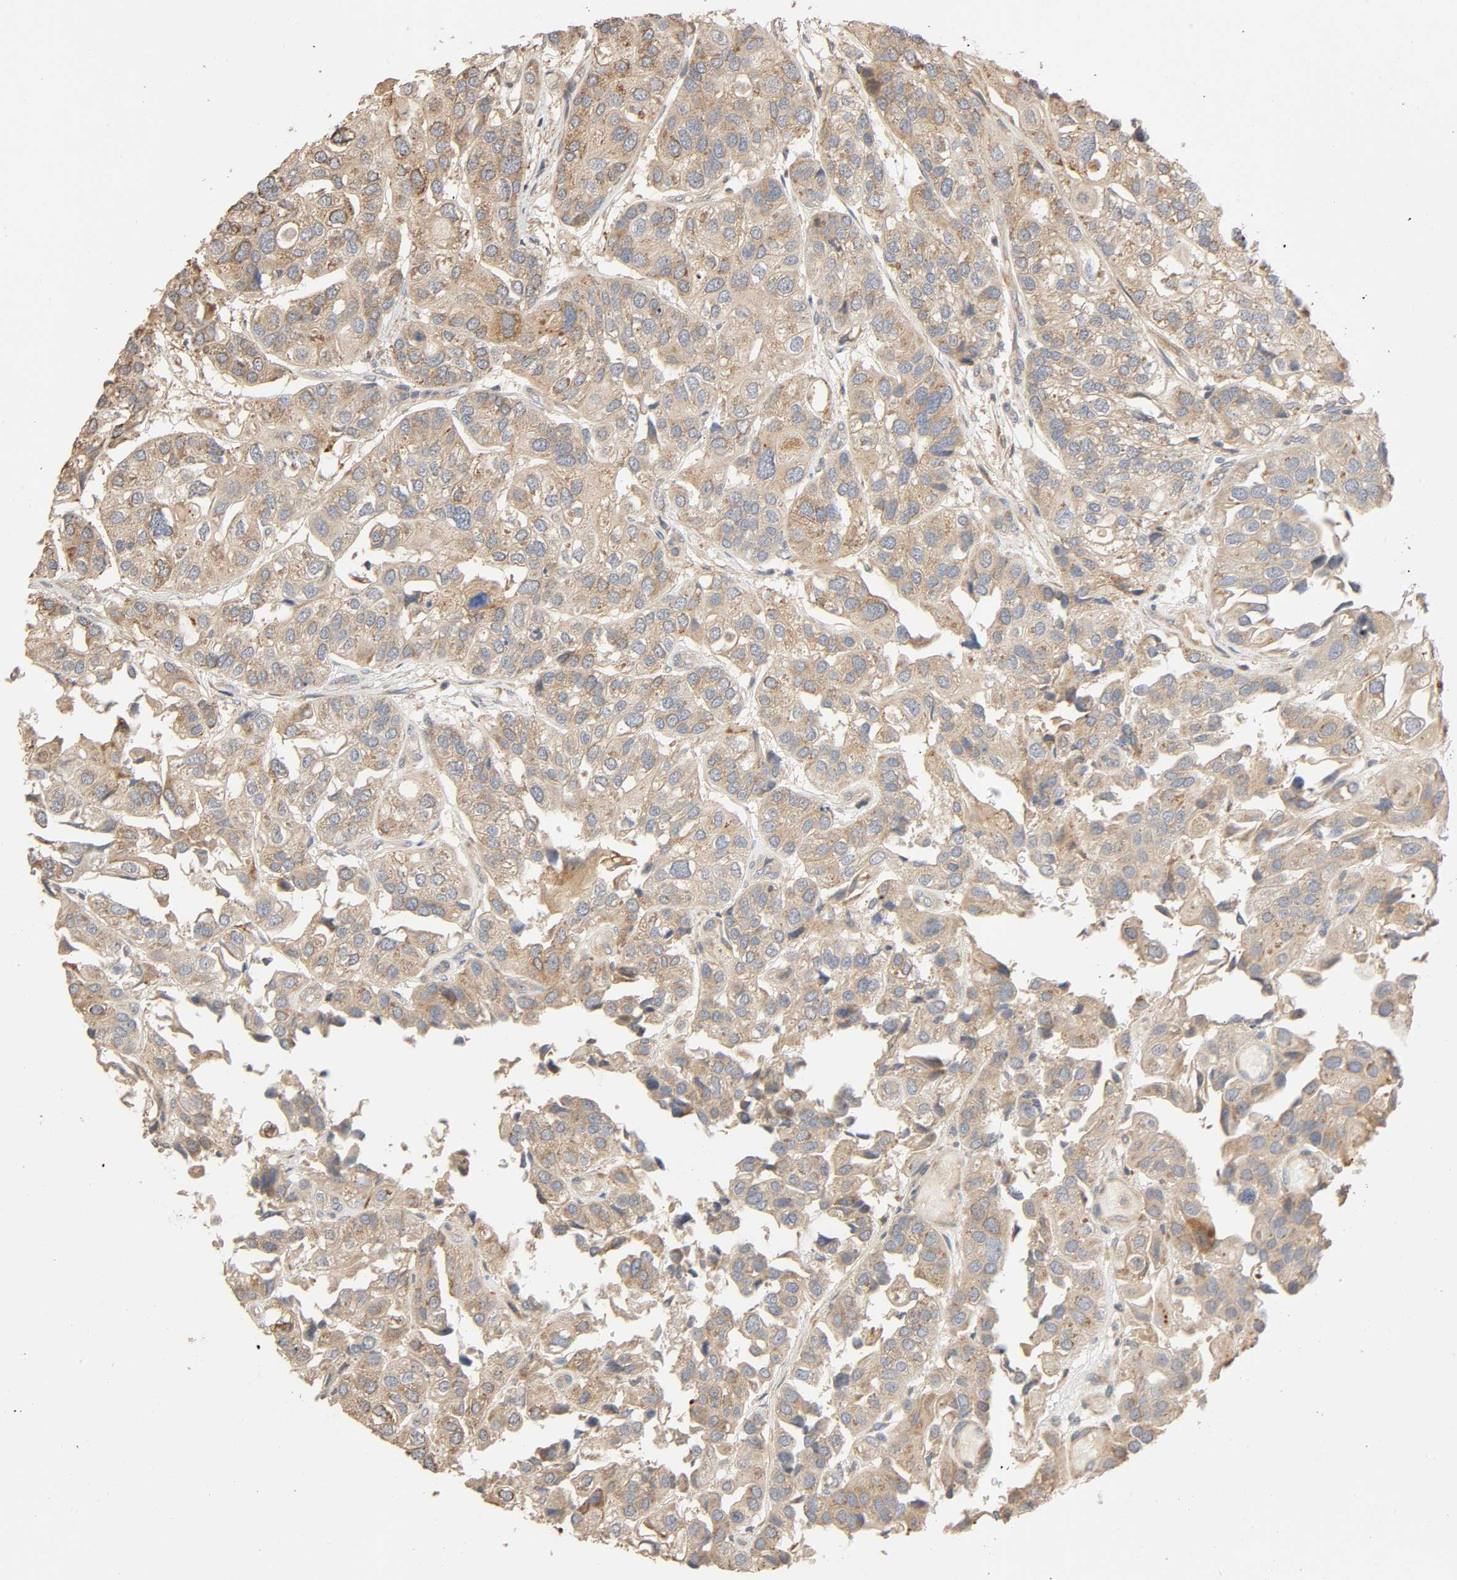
{"staining": {"intensity": "moderate", "quantity": "<25%", "location": "cytoplasmic/membranous"}, "tissue": "urothelial cancer", "cell_type": "Tumor cells", "image_type": "cancer", "snomed": [{"axis": "morphology", "description": "Urothelial carcinoma, High grade"}, {"axis": "topography", "description": "Urinary bladder"}], "caption": "High-magnification brightfield microscopy of urothelial cancer stained with DAB (3,3'-diaminobenzidine) (brown) and counterstained with hematoxylin (blue). tumor cells exhibit moderate cytoplasmic/membranous expression is appreciated in approximately<25% of cells.", "gene": "SGSM1", "patient": {"sex": "female", "age": 64}}